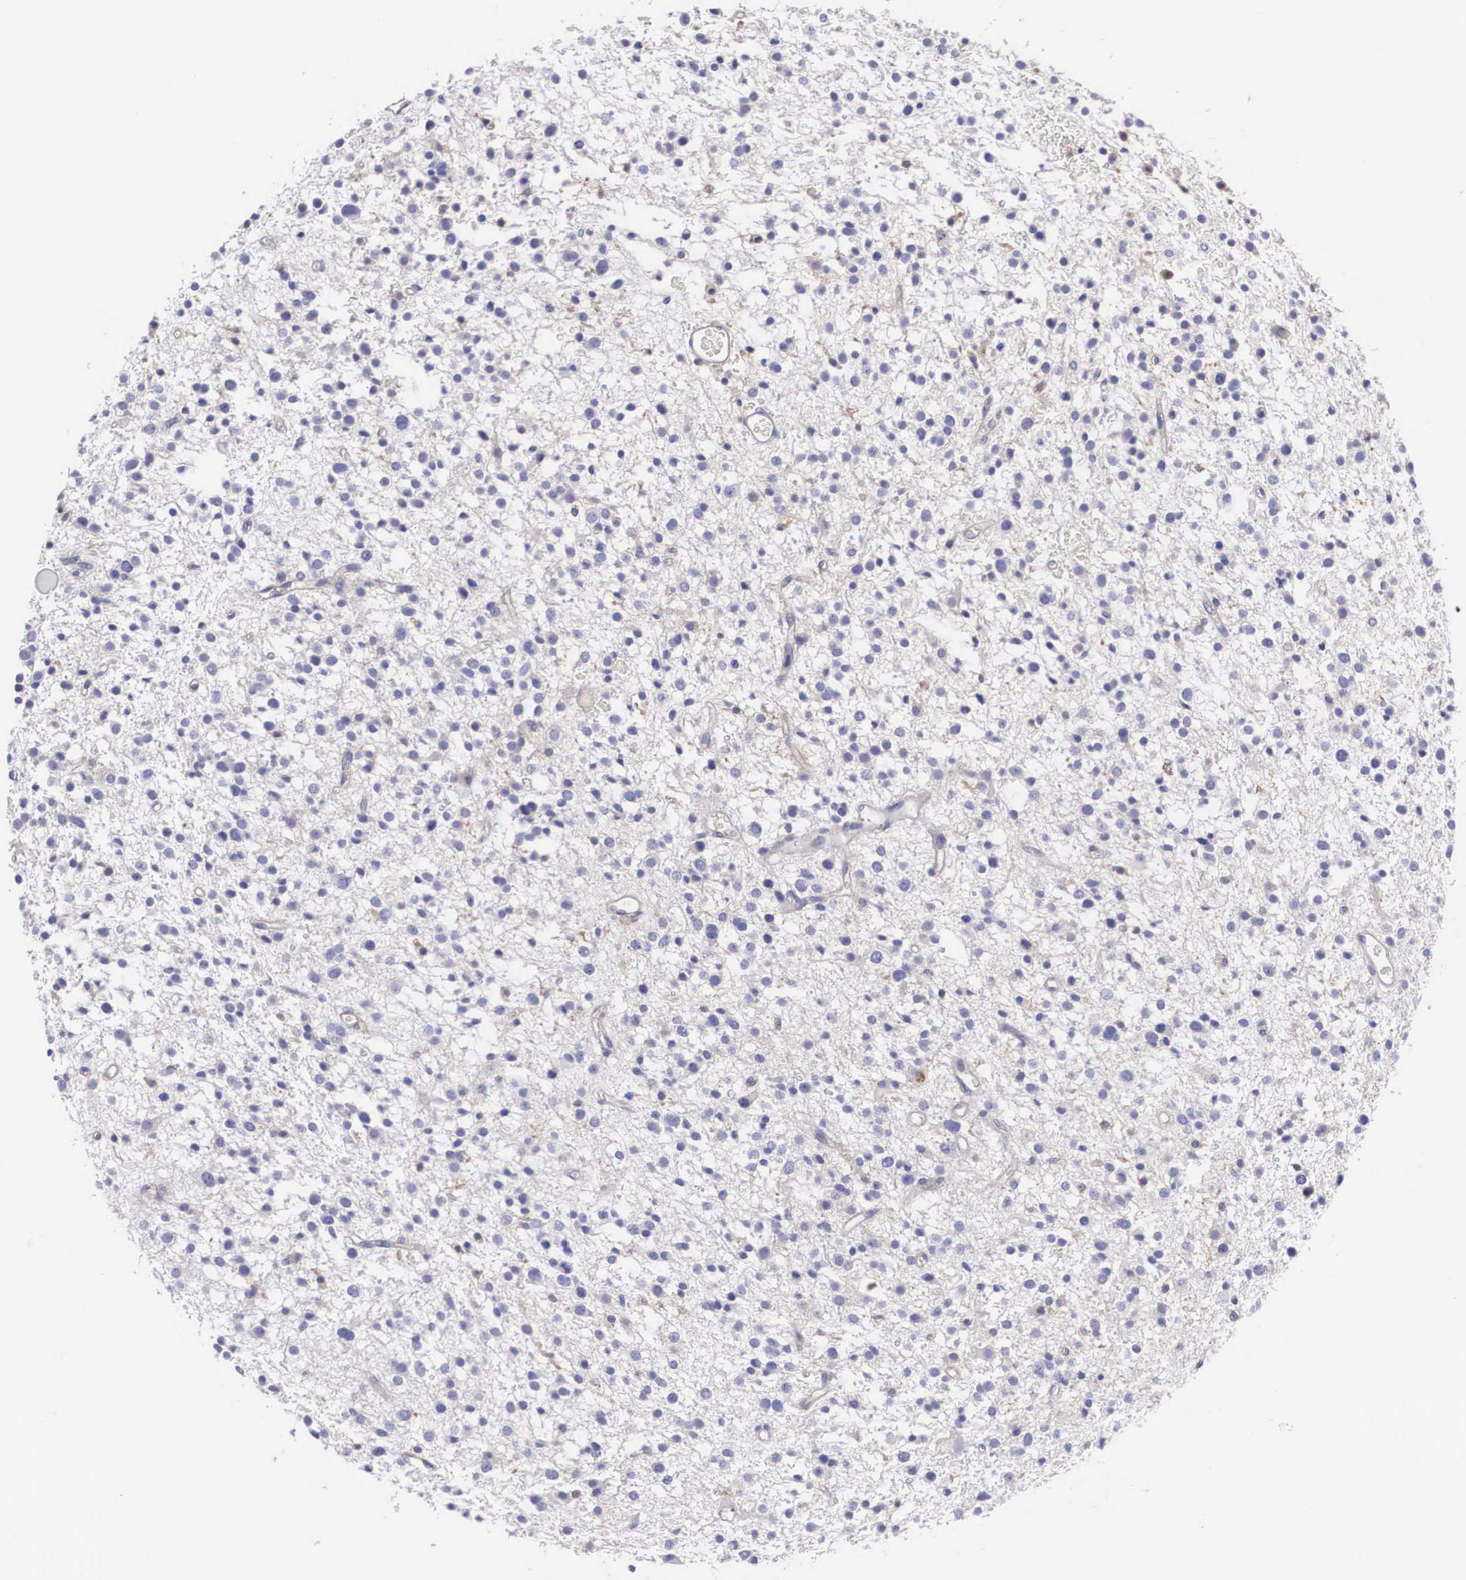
{"staining": {"intensity": "negative", "quantity": "none", "location": "none"}, "tissue": "glioma", "cell_type": "Tumor cells", "image_type": "cancer", "snomed": [{"axis": "morphology", "description": "Glioma, malignant, Low grade"}, {"axis": "topography", "description": "Brain"}], "caption": "Tumor cells show no significant protein expression in glioma. The staining is performed using DAB (3,3'-diaminobenzidine) brown chromogen with nuclei counter-stained in using hematoxylin.", "gene": "NR4A2", "patient": {"sex": "female", "age": 36}}